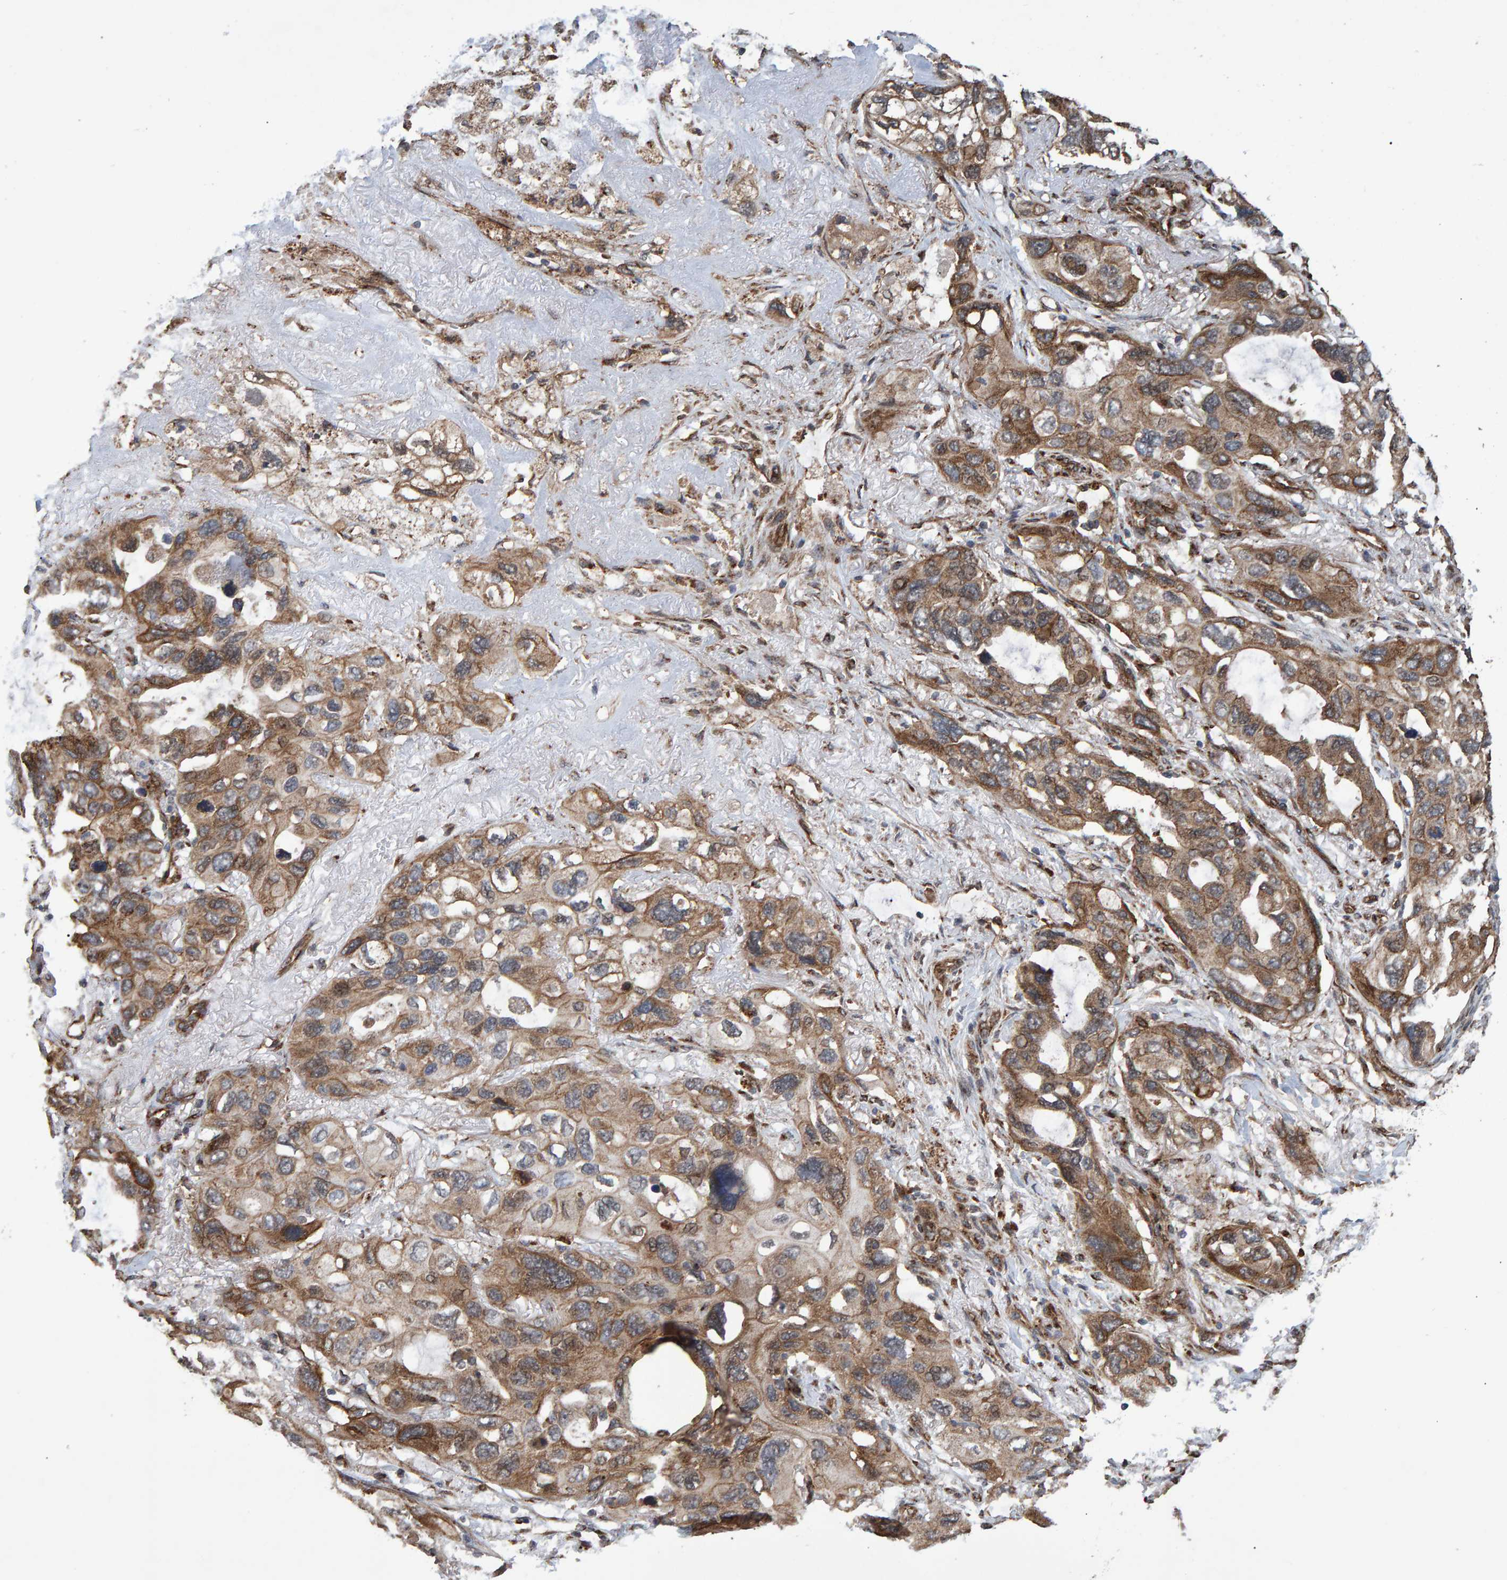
{"staining": {"intensity": "moderate", "quantity": "25%-75%", "location": "cytoplasmic/membranous,nuclear"}, "tissue": "lung cancer", "cell_type": "Tumor cells", "image_type": "cancer", "snomed": [{"axis": "morphology", "description": "Squamous cell carcinoma, NOS"}, {"axis": "topography", "description": "Lung"}], "caption": "Immunohistochemical staining of human lung squamous cell carcinoma exhibits moderate cytoplasmic/membranous and nuclear protein positivity in about 25%-75% of tumor cells.", "gene": "TRIM68", "patient": {"sex": "female", "age": 73}}